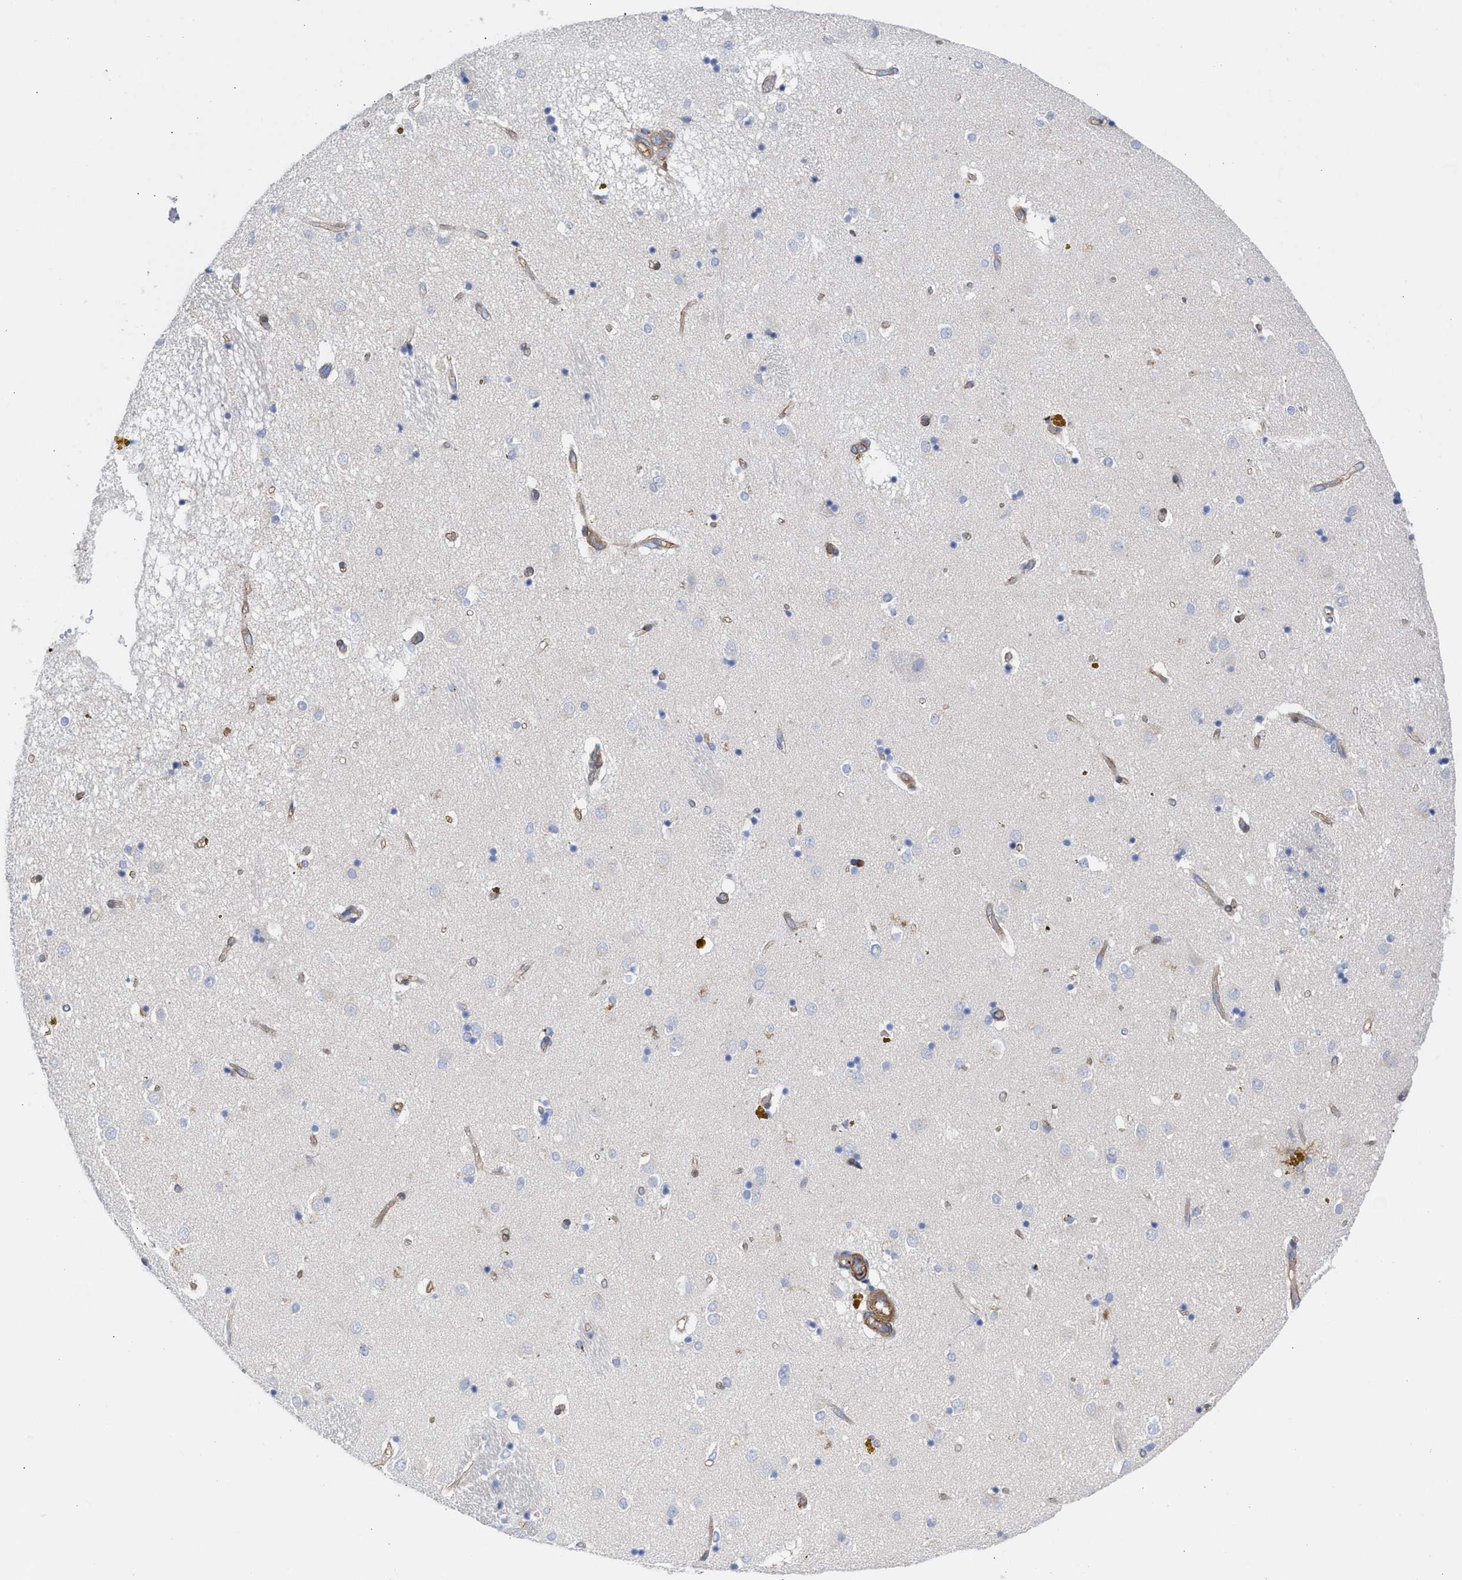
{"staining": {"intensity": "negative", "quantity": "none", "location": "none"}, "tissue": "caudate", "cell_type": "Glial cells", "image_type": "normal", "snomed": [{"axis": "morphology", "description": "Normal tissue, NOS"}, {"axis": "topography", "description": "Lateral ventricle wall"}], "caption": "Glial cells show no significant staining in benign caudate. (Immunohistochemistry (ihc), brightfield microscopy, high magnification).", "gene": "HS3ST5", "patient": {"sex": "male", "age": 70}}